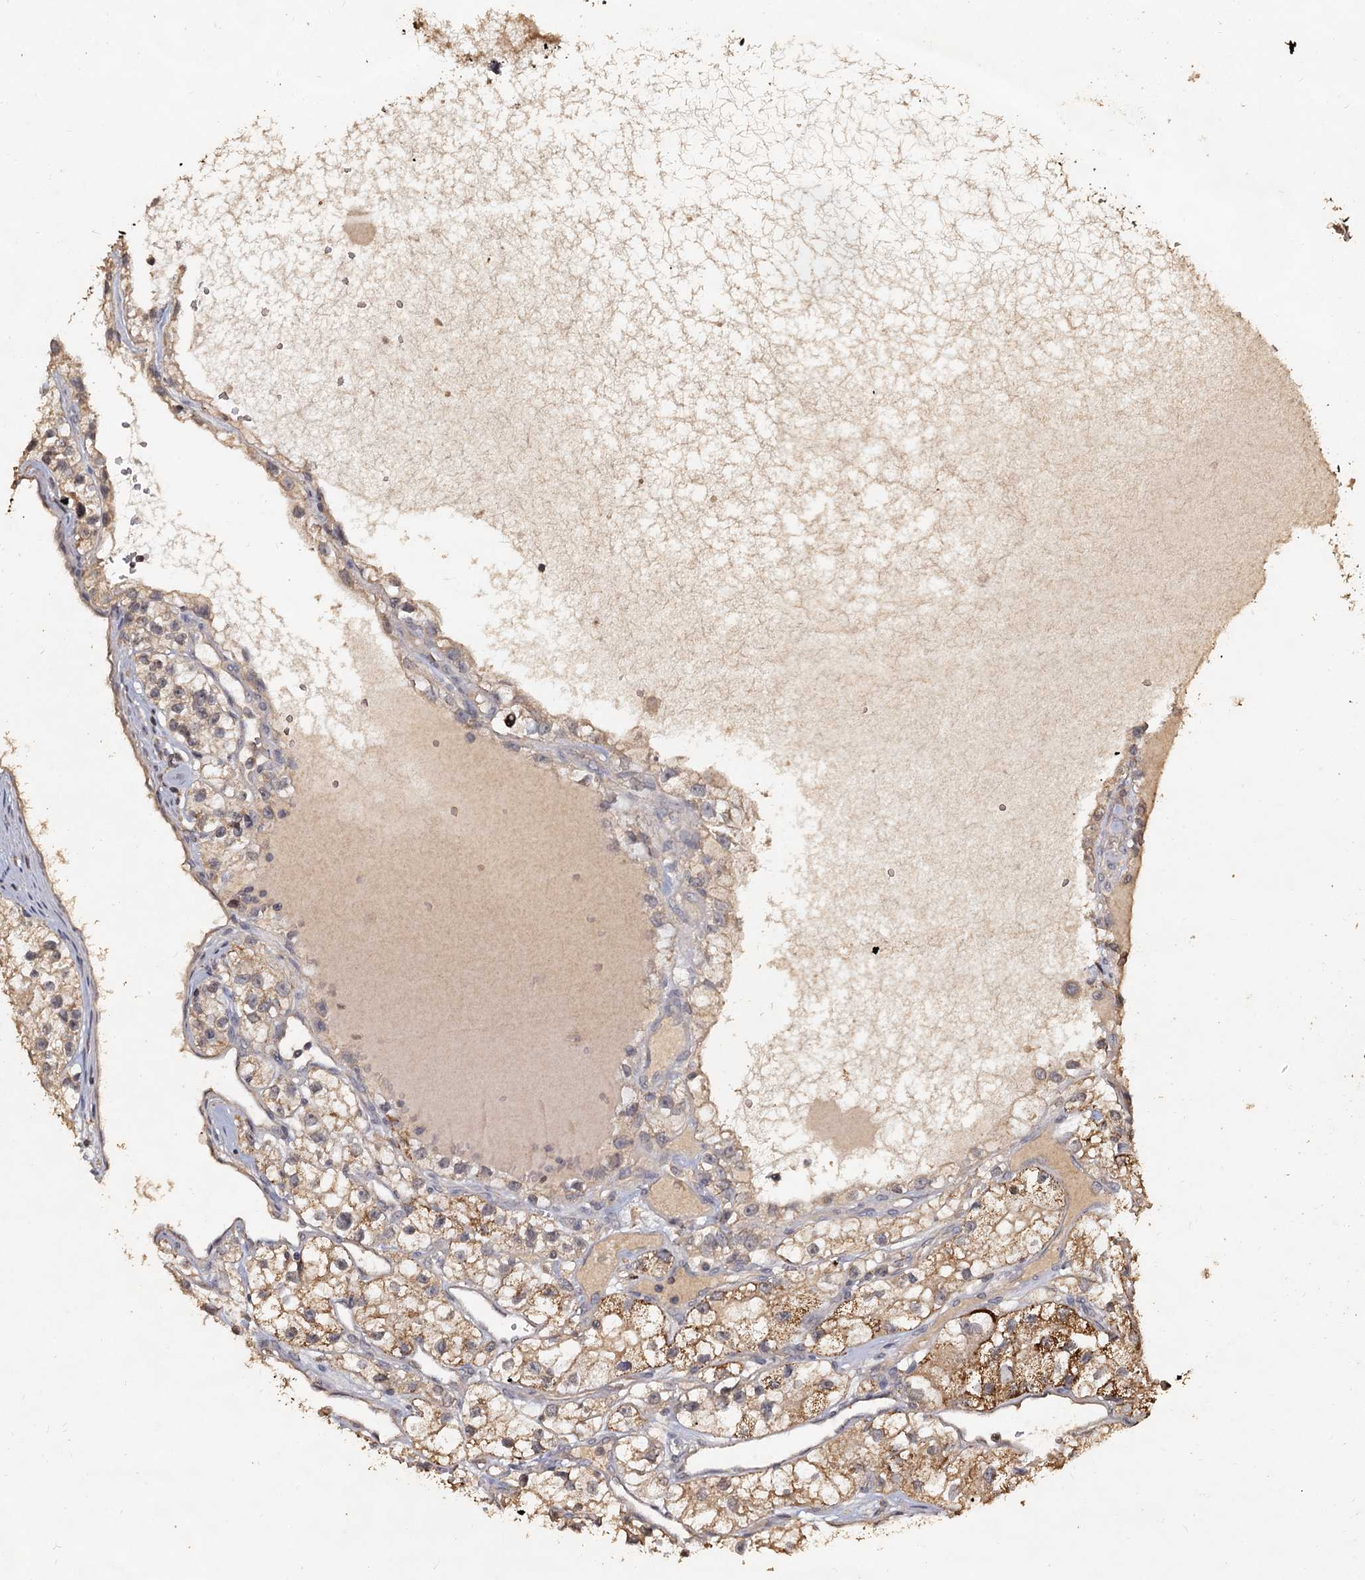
{"staining": {"intensity": "moderate", "quantity": "<25%", "location": "cytoplasmic/membranous"}, "tissue": "renal cancer", "cell_type": "Tumor cells", "image_type": "cancer", "snomed": [{"axis": "morphology", "description": "Adenocarcinoma, NOS"}, {"axis": "topography", "description": "Kidney"}], "caption": "Immunohistochemical staining of renal adenocarcinoma exhibits low levels of moderate cytoplasmic/membranous staining in approximately <25% of tumor cells.", "gene": "CCDC61", "patient": {"sex": "female", "age": 57}}